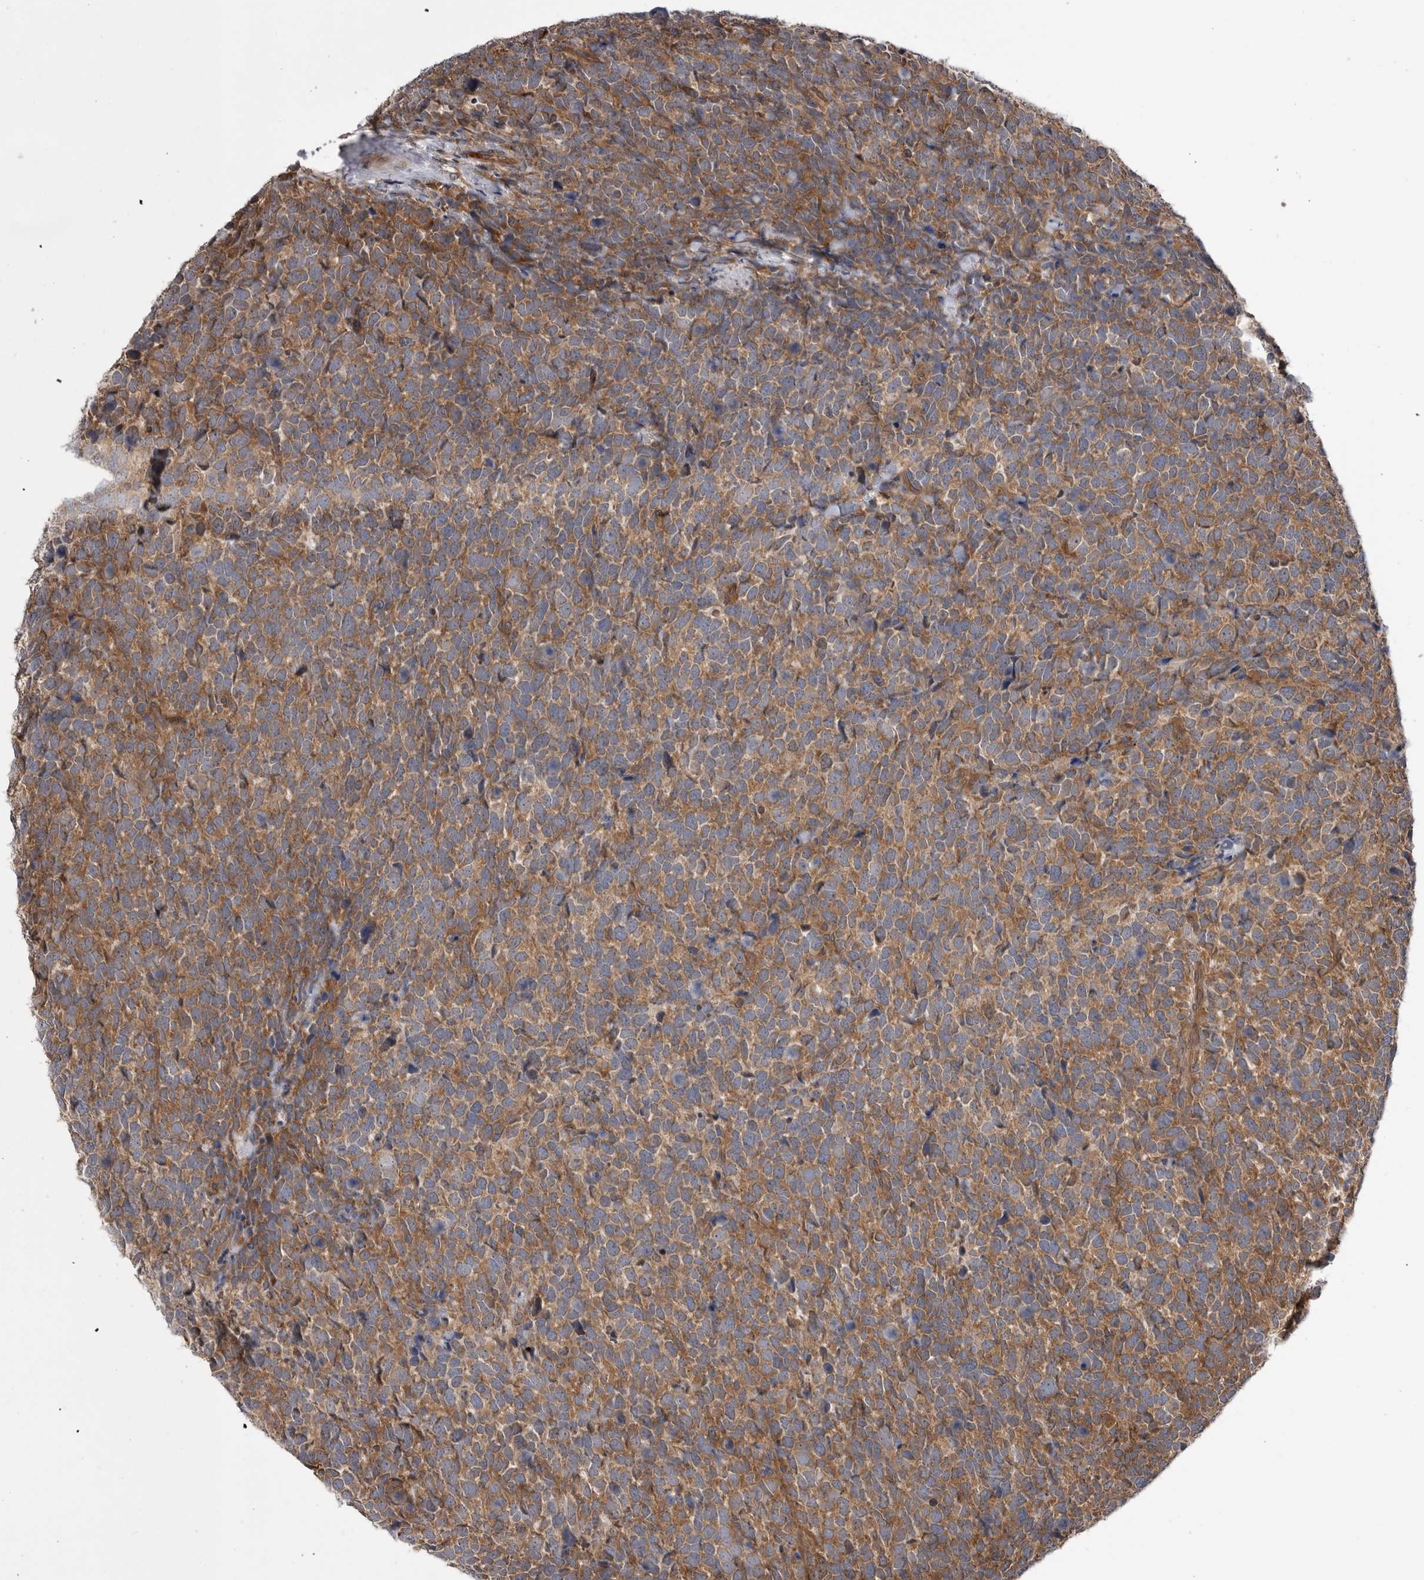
{"staining": {"intensity": "moderate", "quantity": ">75%", "location": "cytoplasmic/membranous"}, "tissue": "urothelial cancer", "cell_type": "Tumor cells", "image_type": "cancer", "snomed": [{"axis": "morphology", "description": "Urothelial carcinoma, High grade"}, {"axis": "topography", "description": "Urinary bladder"}], "caption": "Human urothelial carcinoma (high-grade) stained with a brown dye demonstrates moderate cytoplasmic/membranous positive positivity in about >75% of tumor cells.", "gene": "RAB3GAP2", "patient": {"sex": "female", "age": 82}}